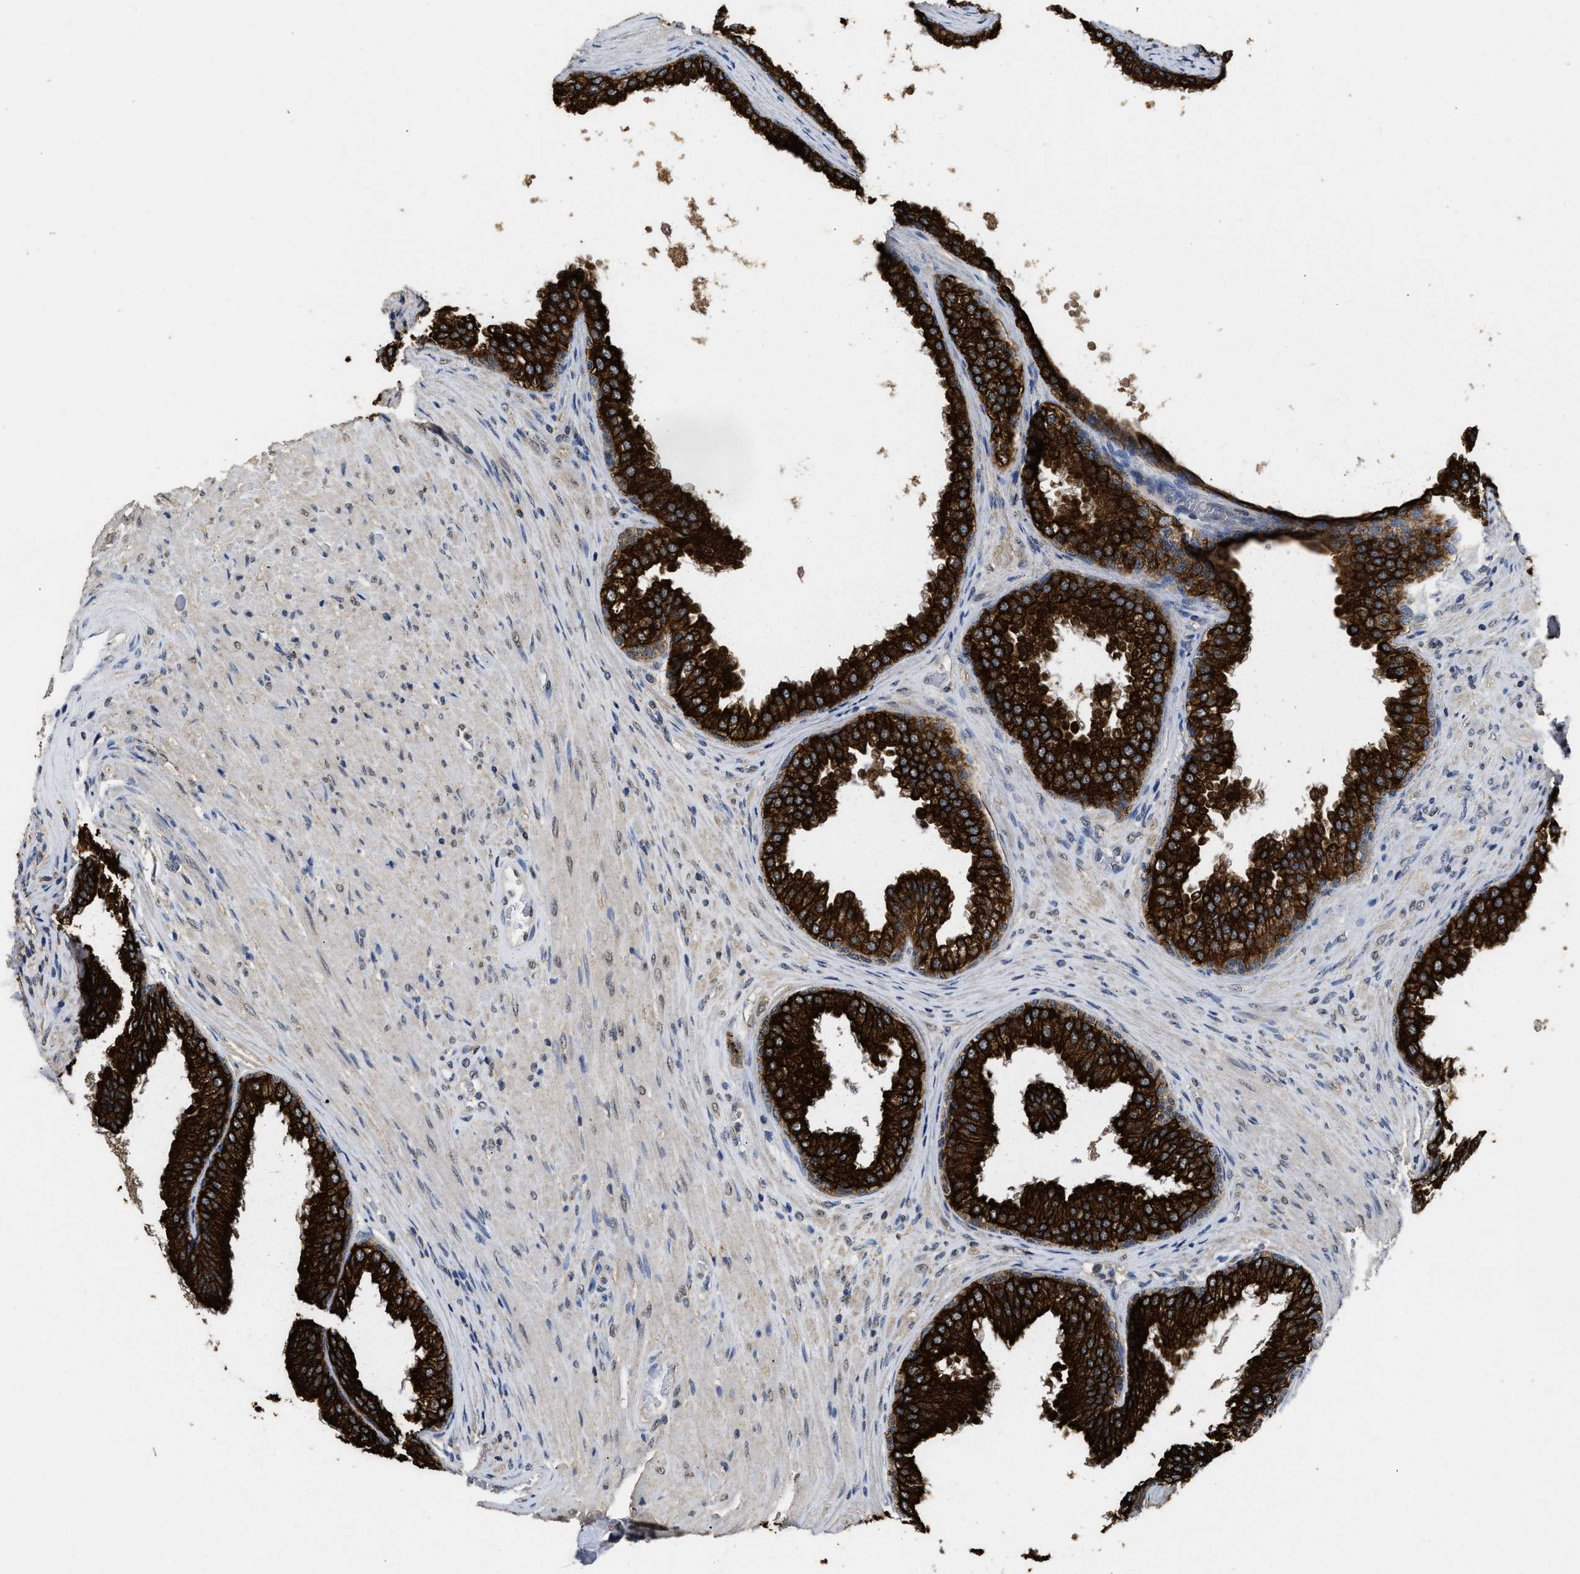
{"staining": {"intensity": "strong", "quantity": ">75%", "location": "cytoplasmic/membranous"}, "tissue": "prostate", "cell_type": "Glandular cells", "image_type": "normal", "snomed": [{"axis": "morphology", "description": "Normal tissue, NOS"}, {"axis": "topography", "description": "Prostate"}], "caption": "Glandular cells show high levels of strong cytoplasmic/membranous expression in approximately >75% of cells in benign human prostate.", "gene": "CTNNA1", "patient": {"sex": "male", "age": 76}}